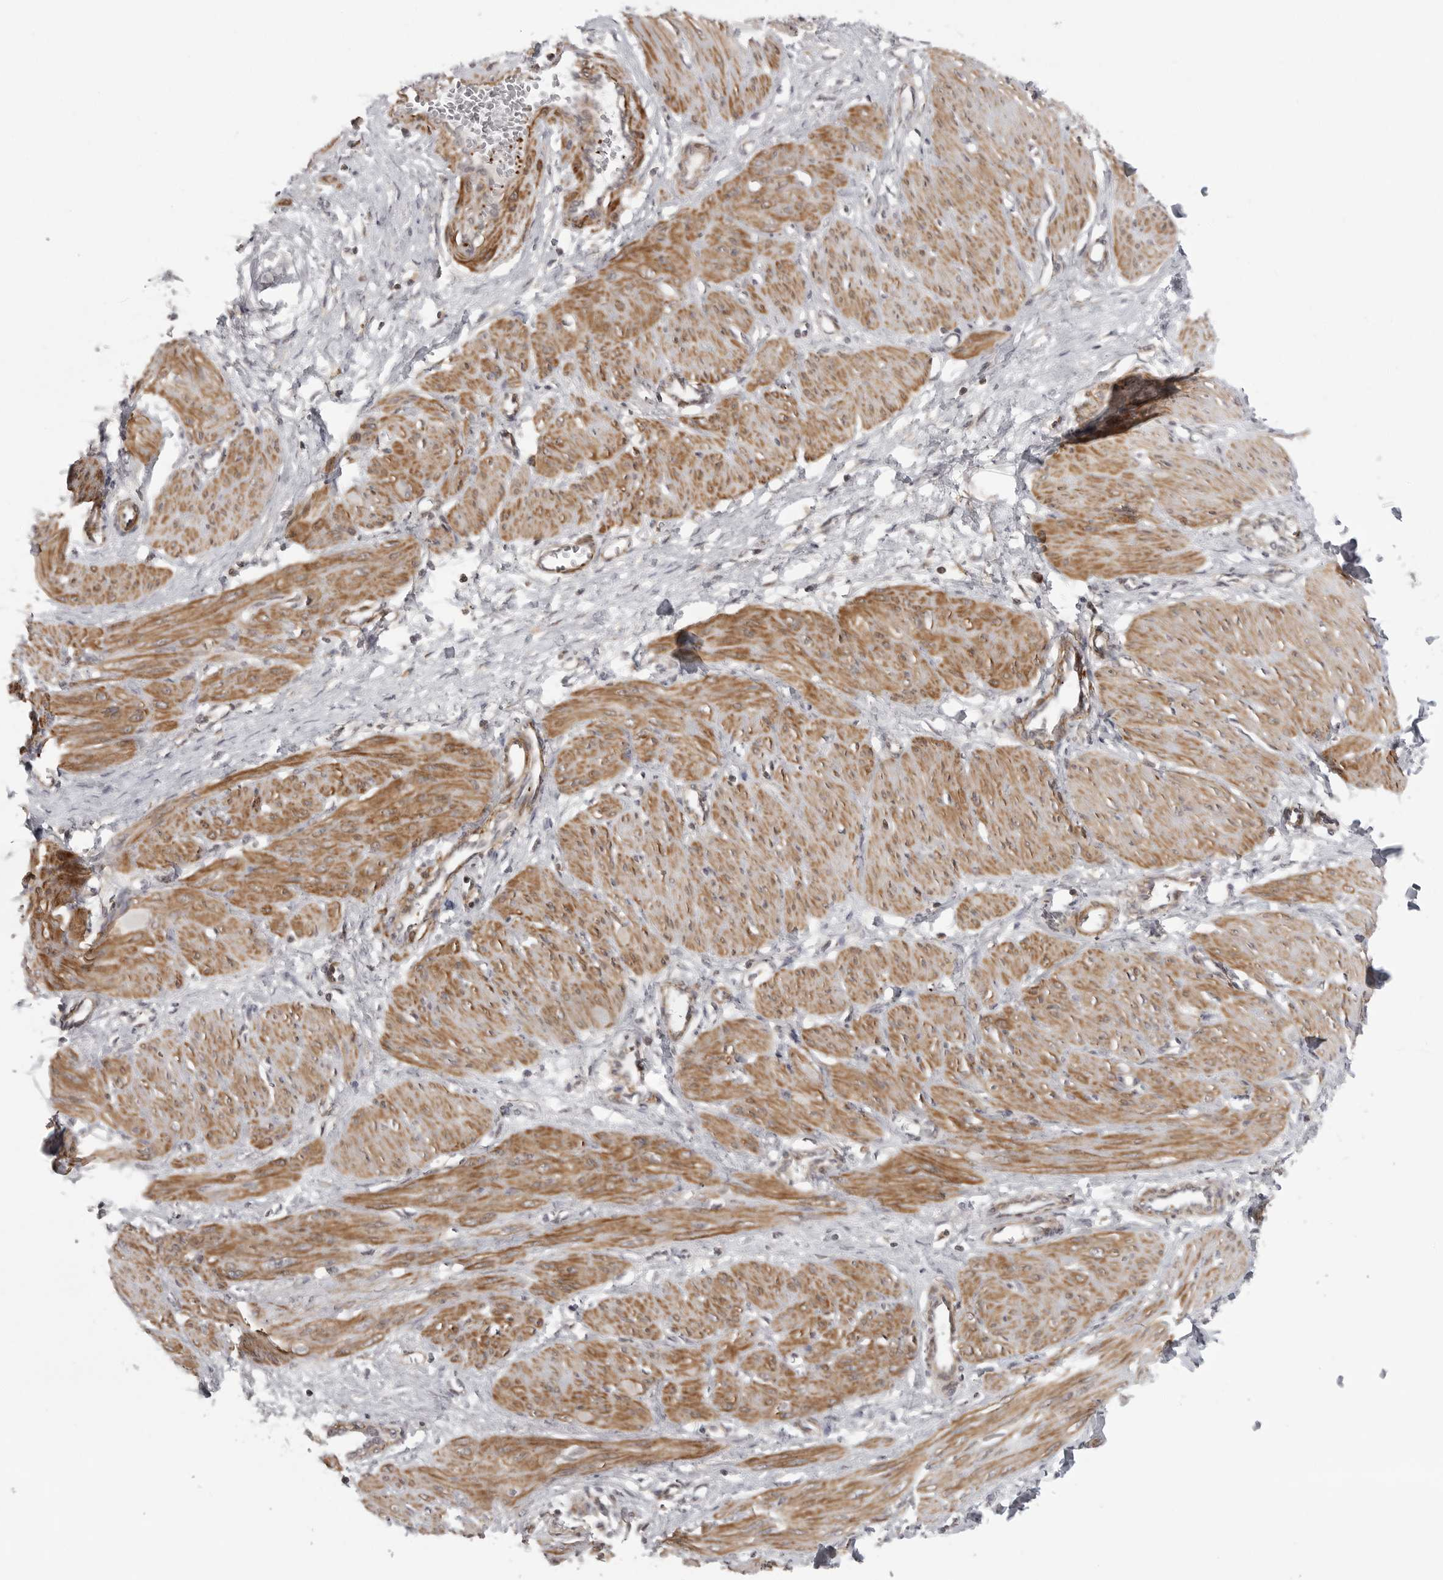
{"staining": {"intensity": "strong", "quantity": ">75%", "location": "cytoplasmic/membranous"}, "tissue": "smooth muscle", "cell_type": "Smooth muscle cells", "image_type": "normal", "snomed": [{"axis": "morphology", "description": "Normal tissue, NOS"}, {"axis": "topography", "description": "Endometrium"}], "caption": "This is a micrograph of immunohistochemistry staining of unremarkable smooth muscle, which shows strong positivity in the cytoplasmic/membranous of smooth muscle cells.", "gene": "TUT4", "patient": {"sex": "female", "age": 33}}